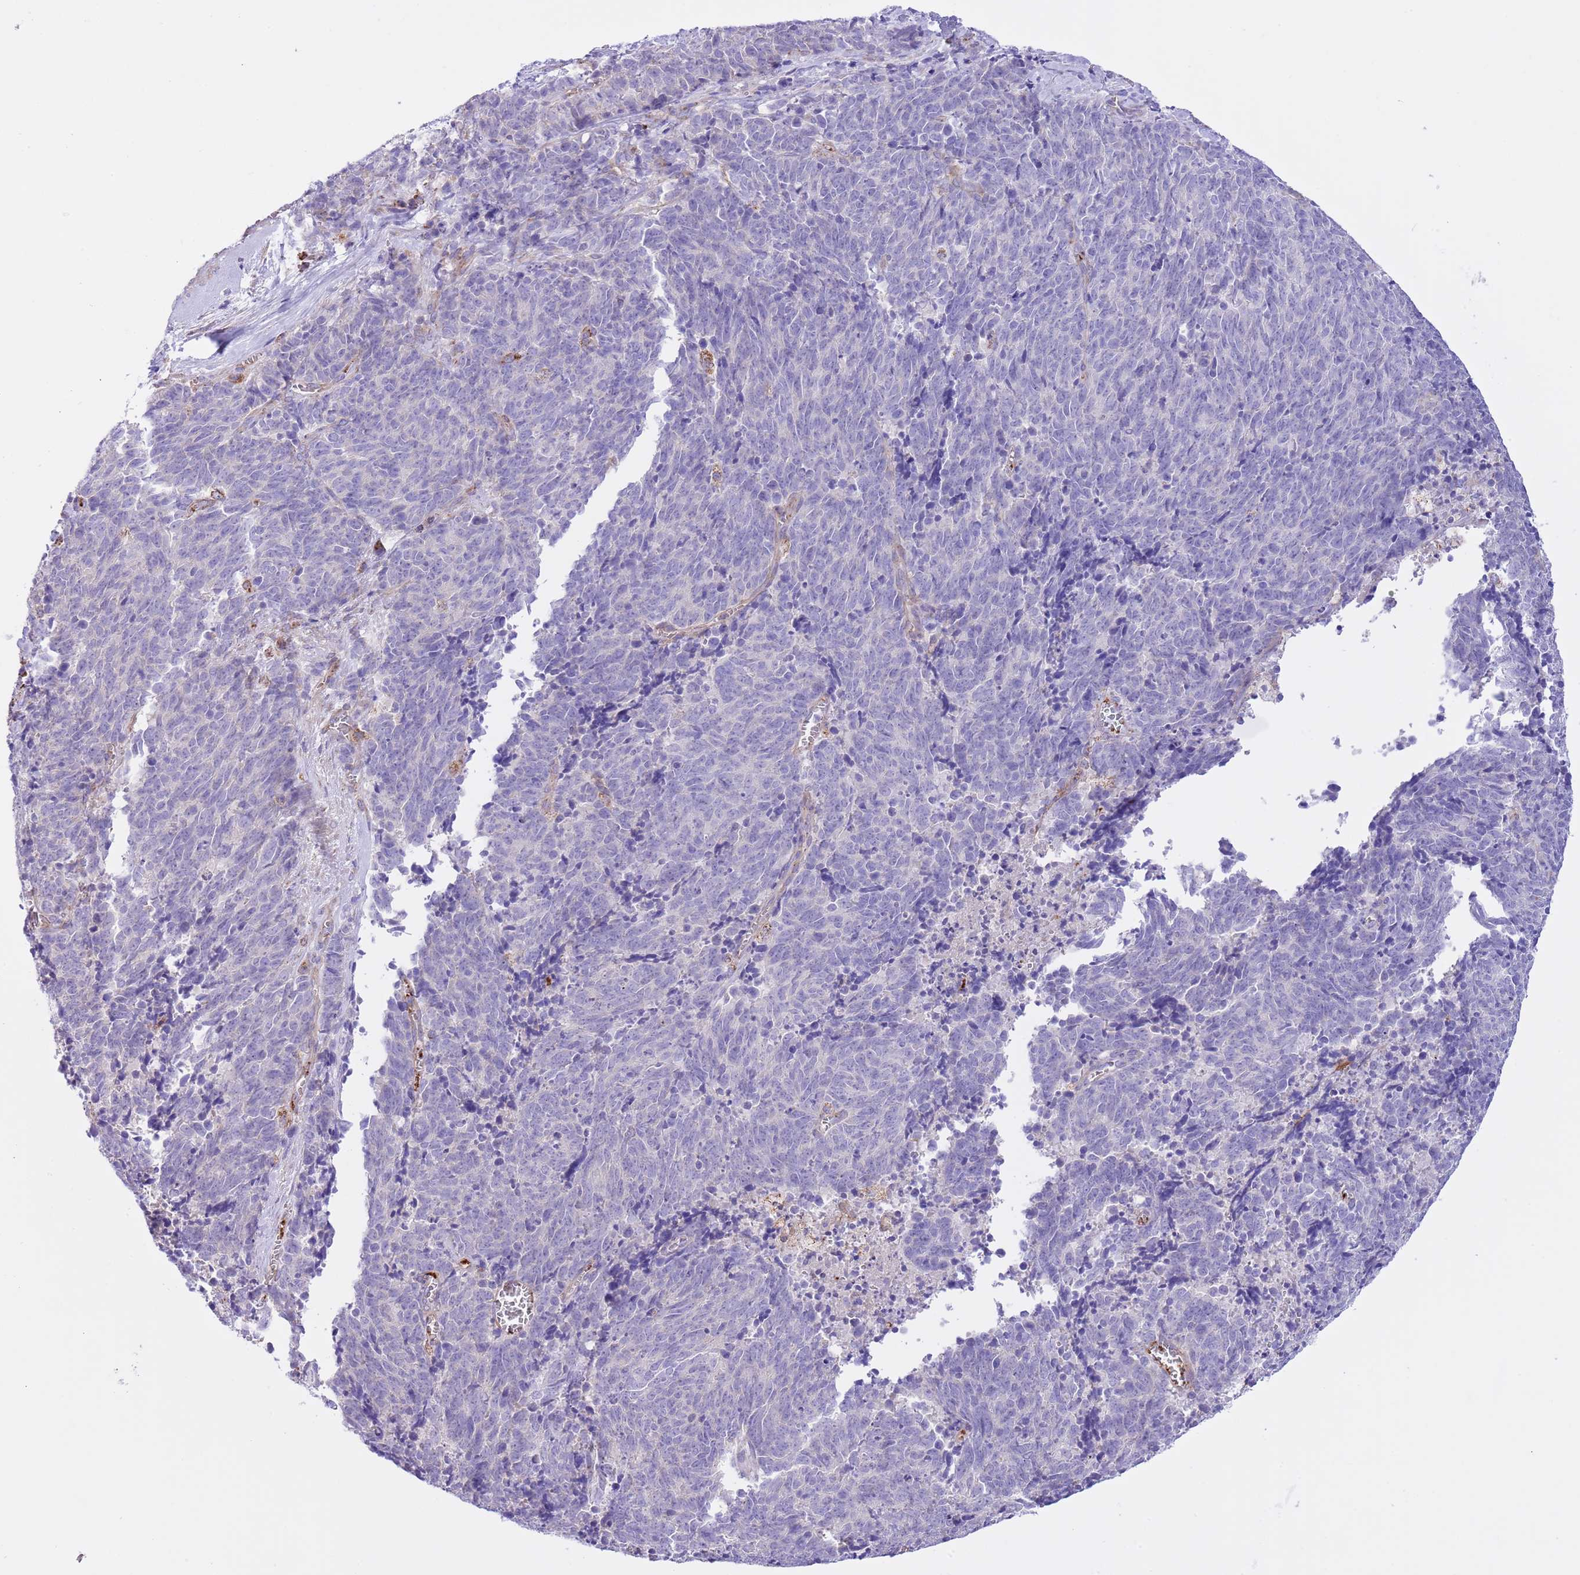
{"staining": {"intensity": "negative", "quantity": "none", "location": "none"}, "tissue": "cervical cancer", "cell_type": "Tumor cells", "image_type": "cancer", "snomed": [{"axis": "morphology", "description": "Squamous cell carcinoma, NOS"}, {"axis": "topography", "description": "Cervix"}], "caption": "This is an immunohistochemistry (IHC) image of cervical squamous cell carcinoma. There is no expression in tumor cells.", "gene": "SS18L2", "patient": {"sex": "female", "age": 29}}